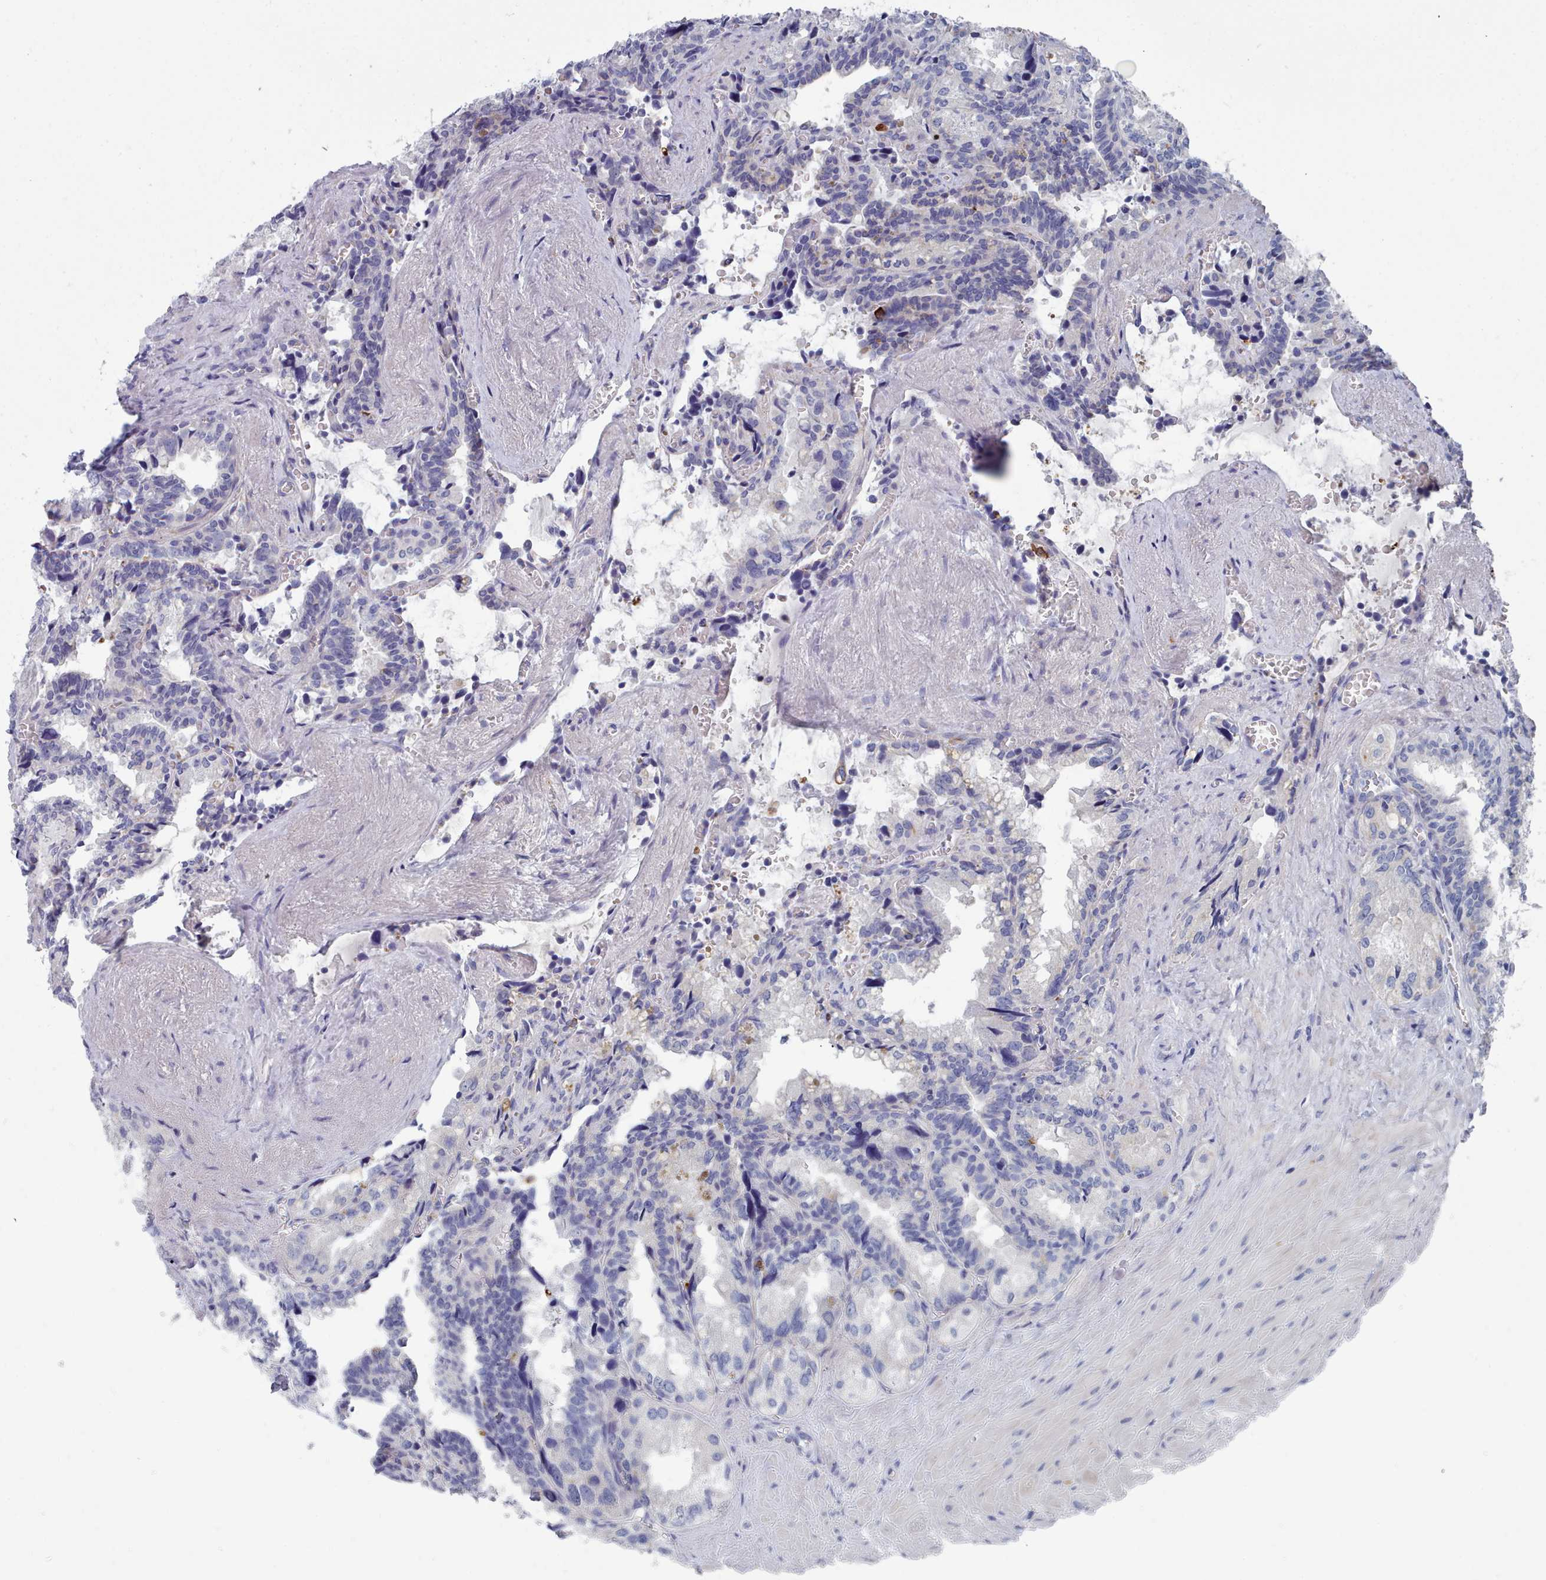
{"staining": {"intensity": "negative", "quantity": "none", "location": "none"}, "tissue": "seminal vesicle", "cell_type": "Glandular cells", "image_type": "normal", "snomed": [{"axis": "morphology", "description": "Normal tissue, NOS"}, {"axis": "topography", "description": "Seminal veicle"}], "caption": "Immunohistochemical staining of unremarkable human seminal vesicle reveals no significant staining in glandular cells.", "gene": "ENSG00000285188", "patient": {"sex": "male", "age": 68}}